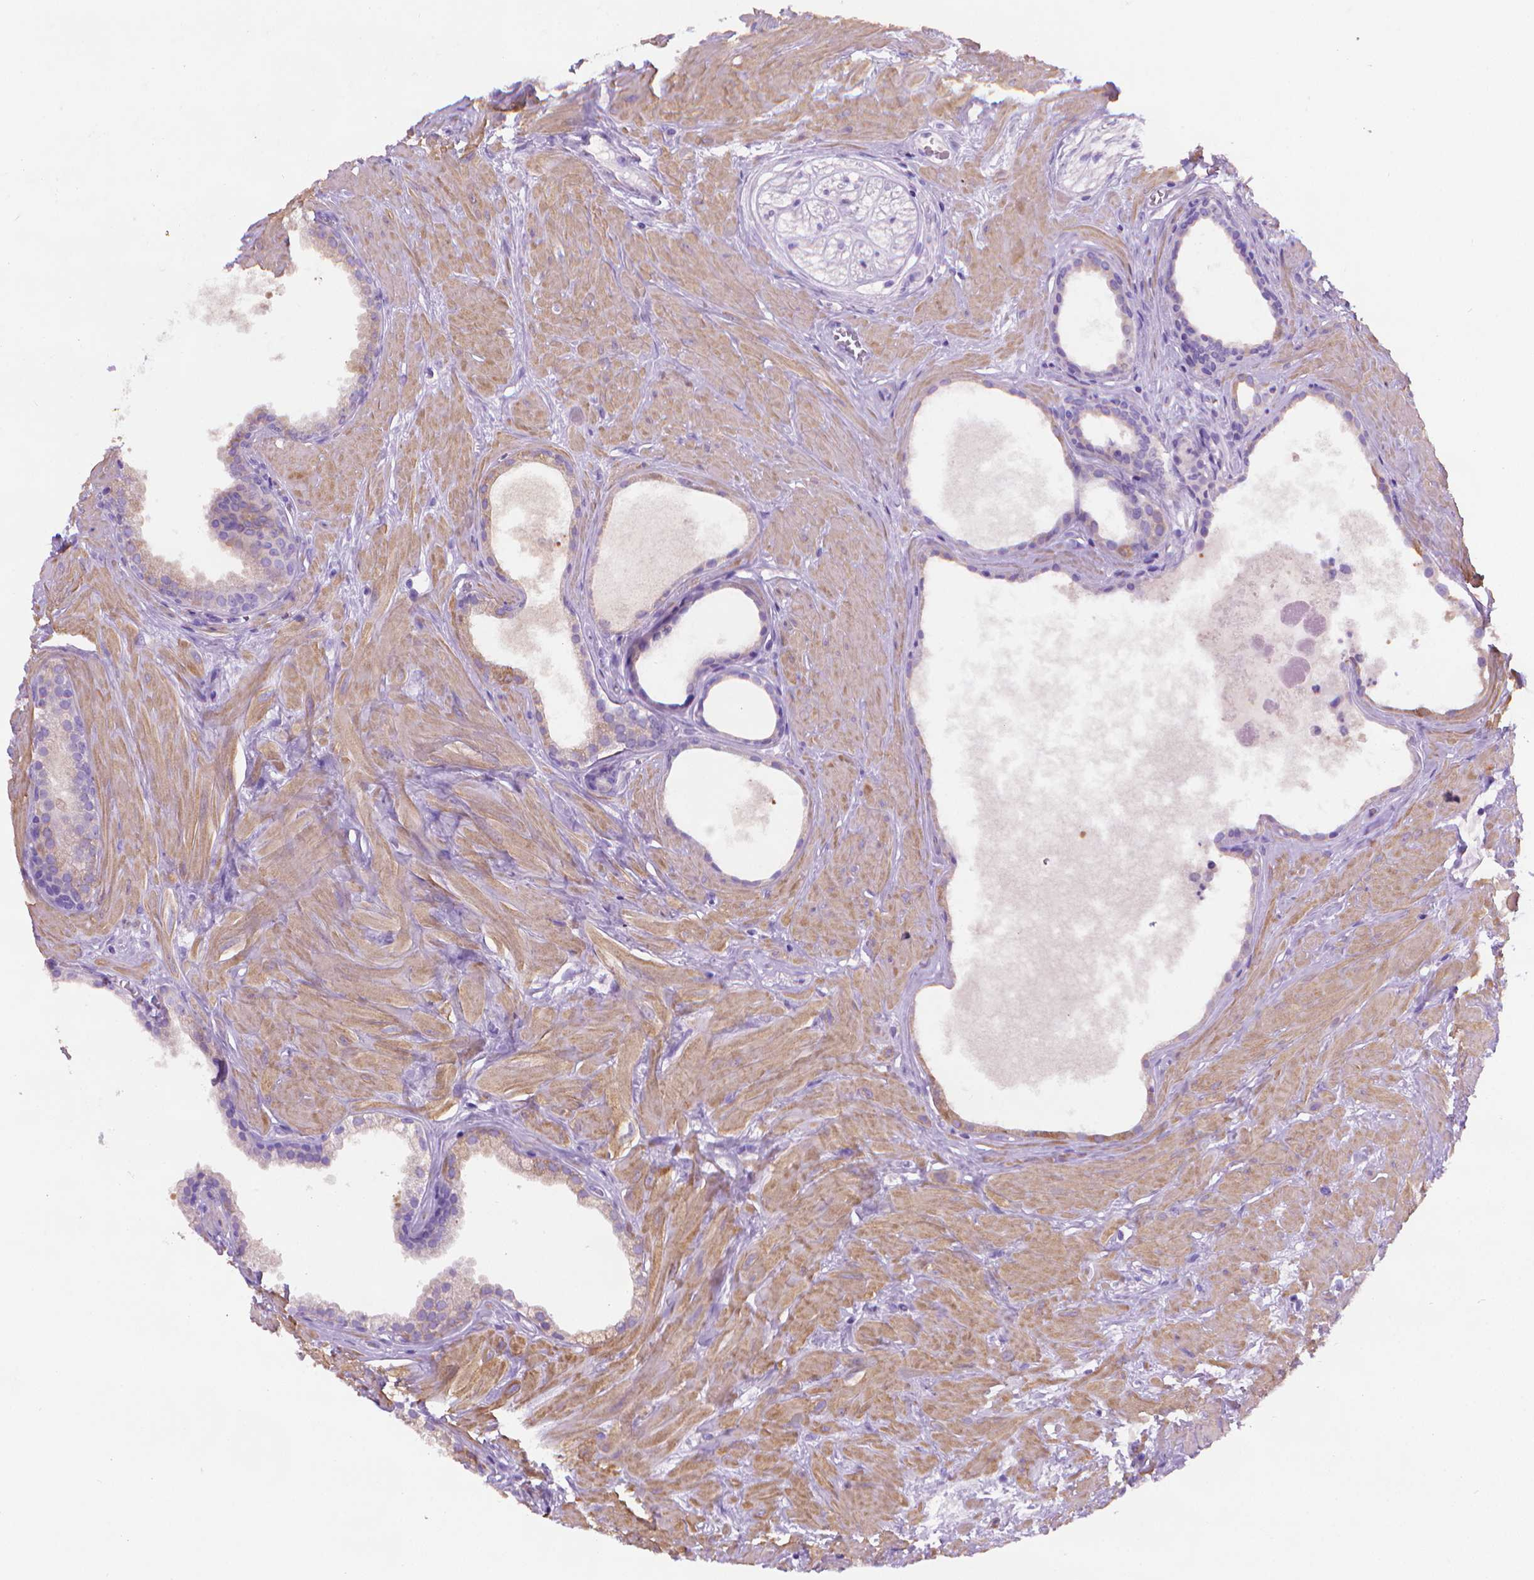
{"staining": {"intensity": "negative", "quantity": "none", "location": "none"}, "tissue": "prostate", "cell_type": "Glandular cells", "image_type": "normal", "snomed": [{"axis": "morphology", "description": "Normal tissue, NOS"}, {"axis": "topography", "description": "Prostate"}], "caption": "IHC image of unremarkable prostate stained for a protein (brown), which shows no expression in glandular cells.", "gene": "FASN", "patient": {"sex": "male", "age": 48}}